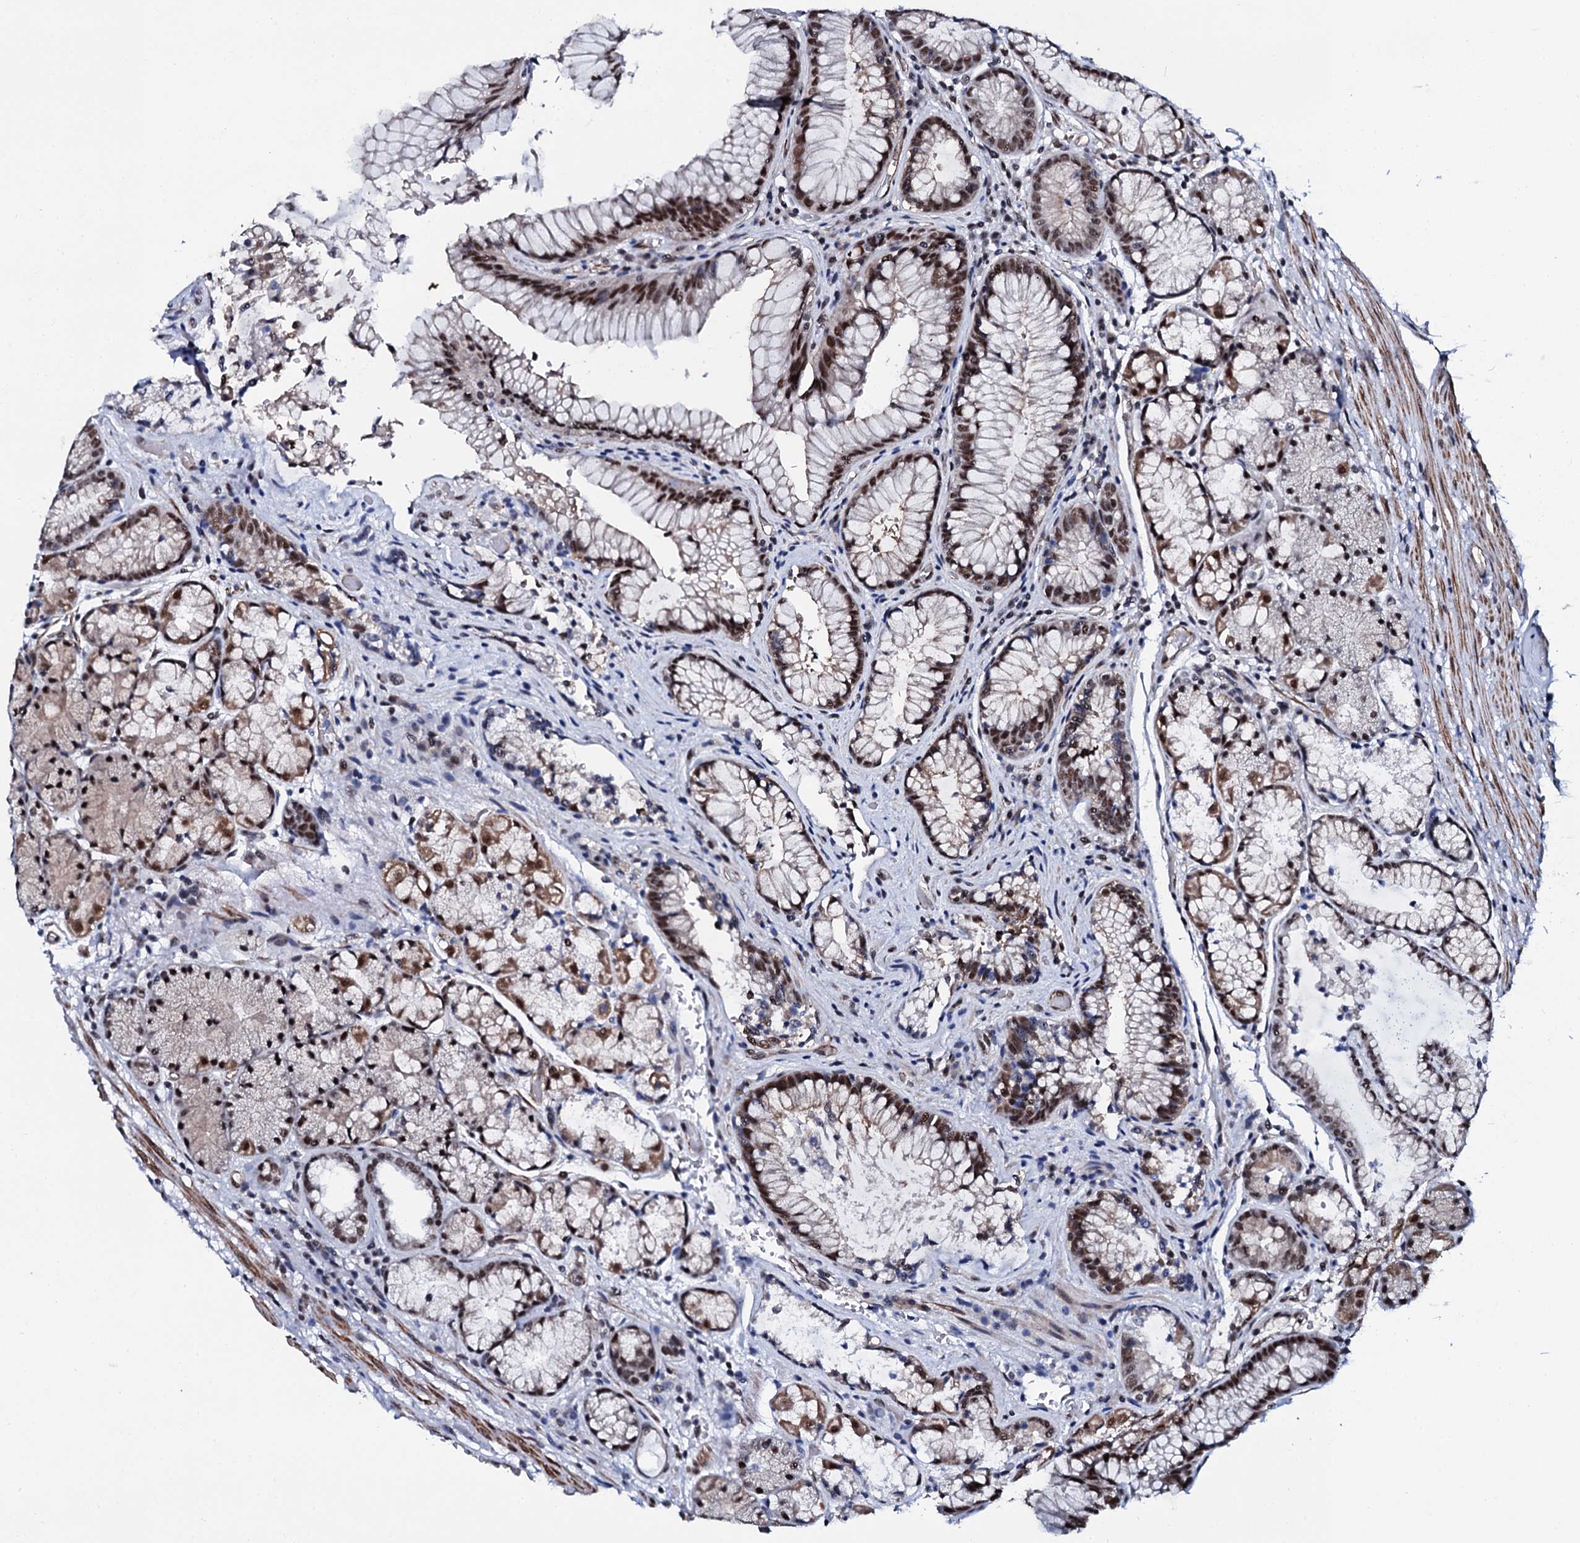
{"staining": {"intensity": "strong", "quantity": "25%-75%", "location": "cytoplasmic/membranous,nuclear"}, "tissue": "stomach", "cell_type": "Glandular cells", "image_type": "normal", "snomed": [{"axis": "morphology", "description": "Normal tissue, NOS"}, {"axis": "topography", "description": "Stomach"}], "caption": "Glandular cells demonstrate high levels of strong cytoplasmic/membranous,nuclear staining in about 25%-75% of cells in normal human stomach. (IHC, brightfield microscopy, high magnification).", "gene": "CWC15", "patient": {"sex": "male", "age": 63}}